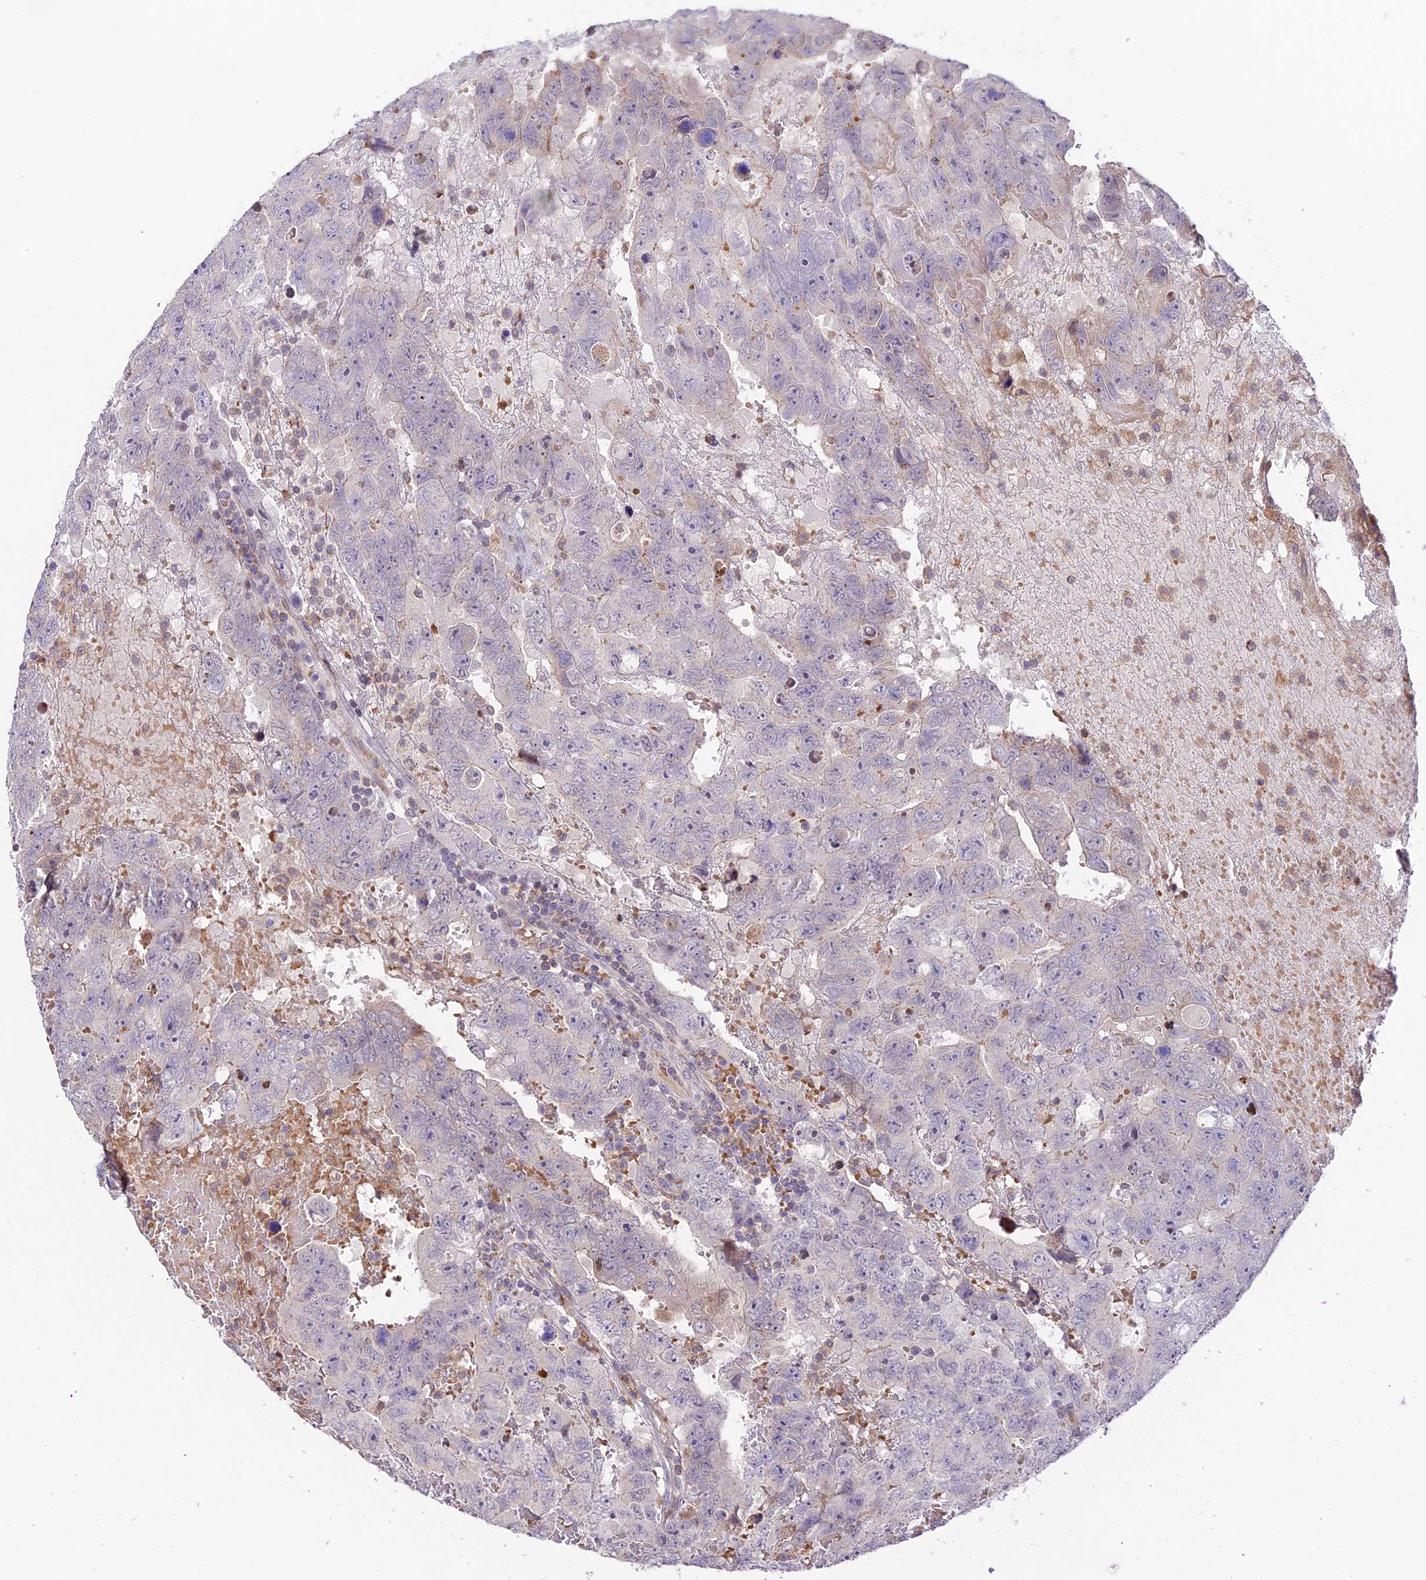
{"staining": {"intensity": "negative", "quantity": "none", "location": "none"}, "tissue": "testis cancer", "cell_type": "Tumor cells", "image_type": "cancer", "snomed": [{"axis": "morphology", "description": "Carcinoma, Embryonal, NOS"}, {"axis": "topography", "description": "Testis"}], "caption": "Tumor cells show no significant positivity in testis cancer.", "gene": "FUOM", "patient": {"sex": "male", "age": 45}}